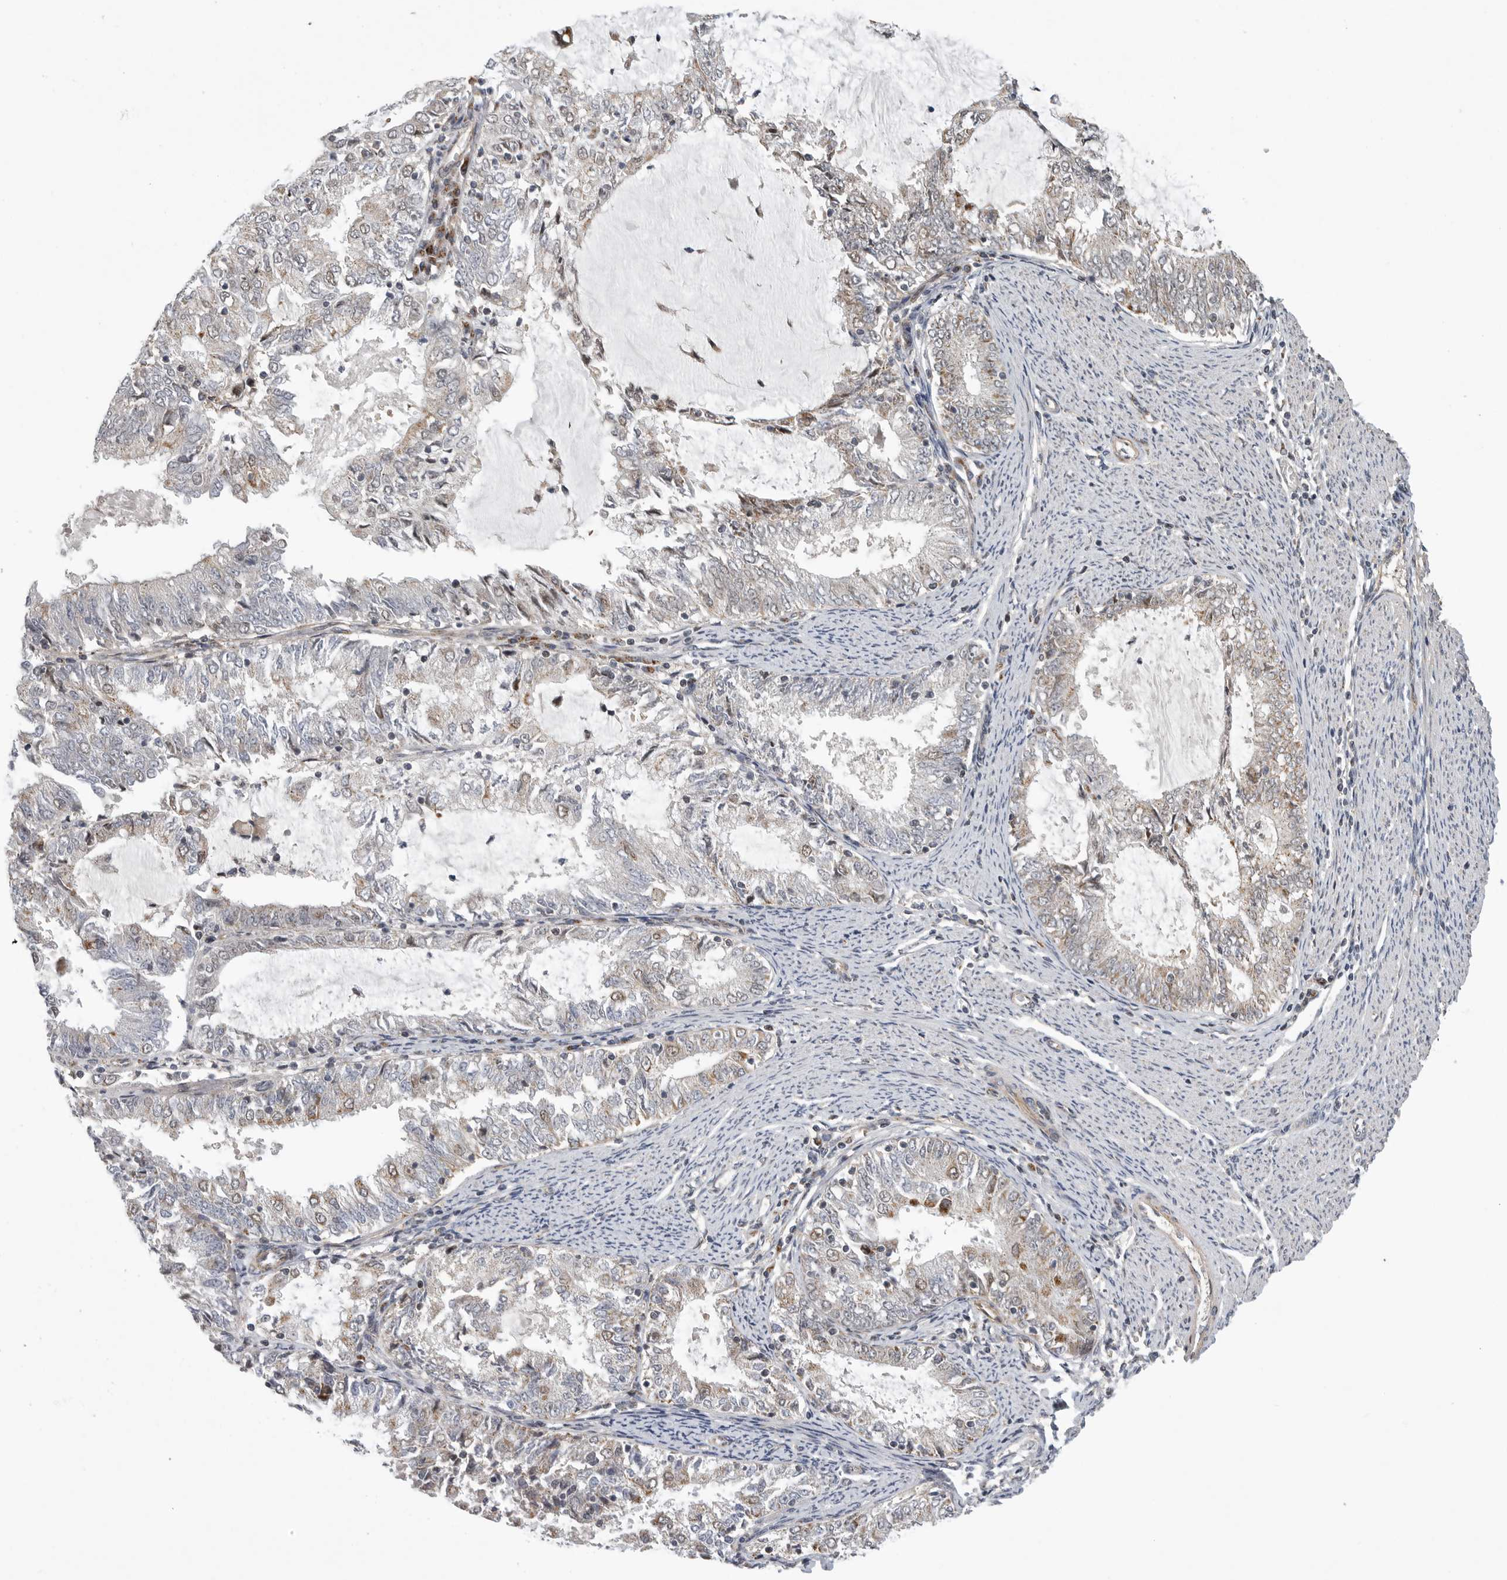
{"staining": {"intensity": "weak", "quantity": "<25%", "location": "cytoplasmic/membranous"}, "tissue": "endometrial cancer", "cell_type": "Tumor cells", "image_type": "cancer", "snomed": [{"axis": "morphology", "description": "Adenocarcinoma, NOS"}, {"axis": "topography", "description": "Endometrium"}], "caption": "The histopathology image demonstrates no significant expression in tumor cells of endometrial adenocarcinoma.", "gene": "TMPRSS11F", "patient": {"sex": "female", "age": 57}}